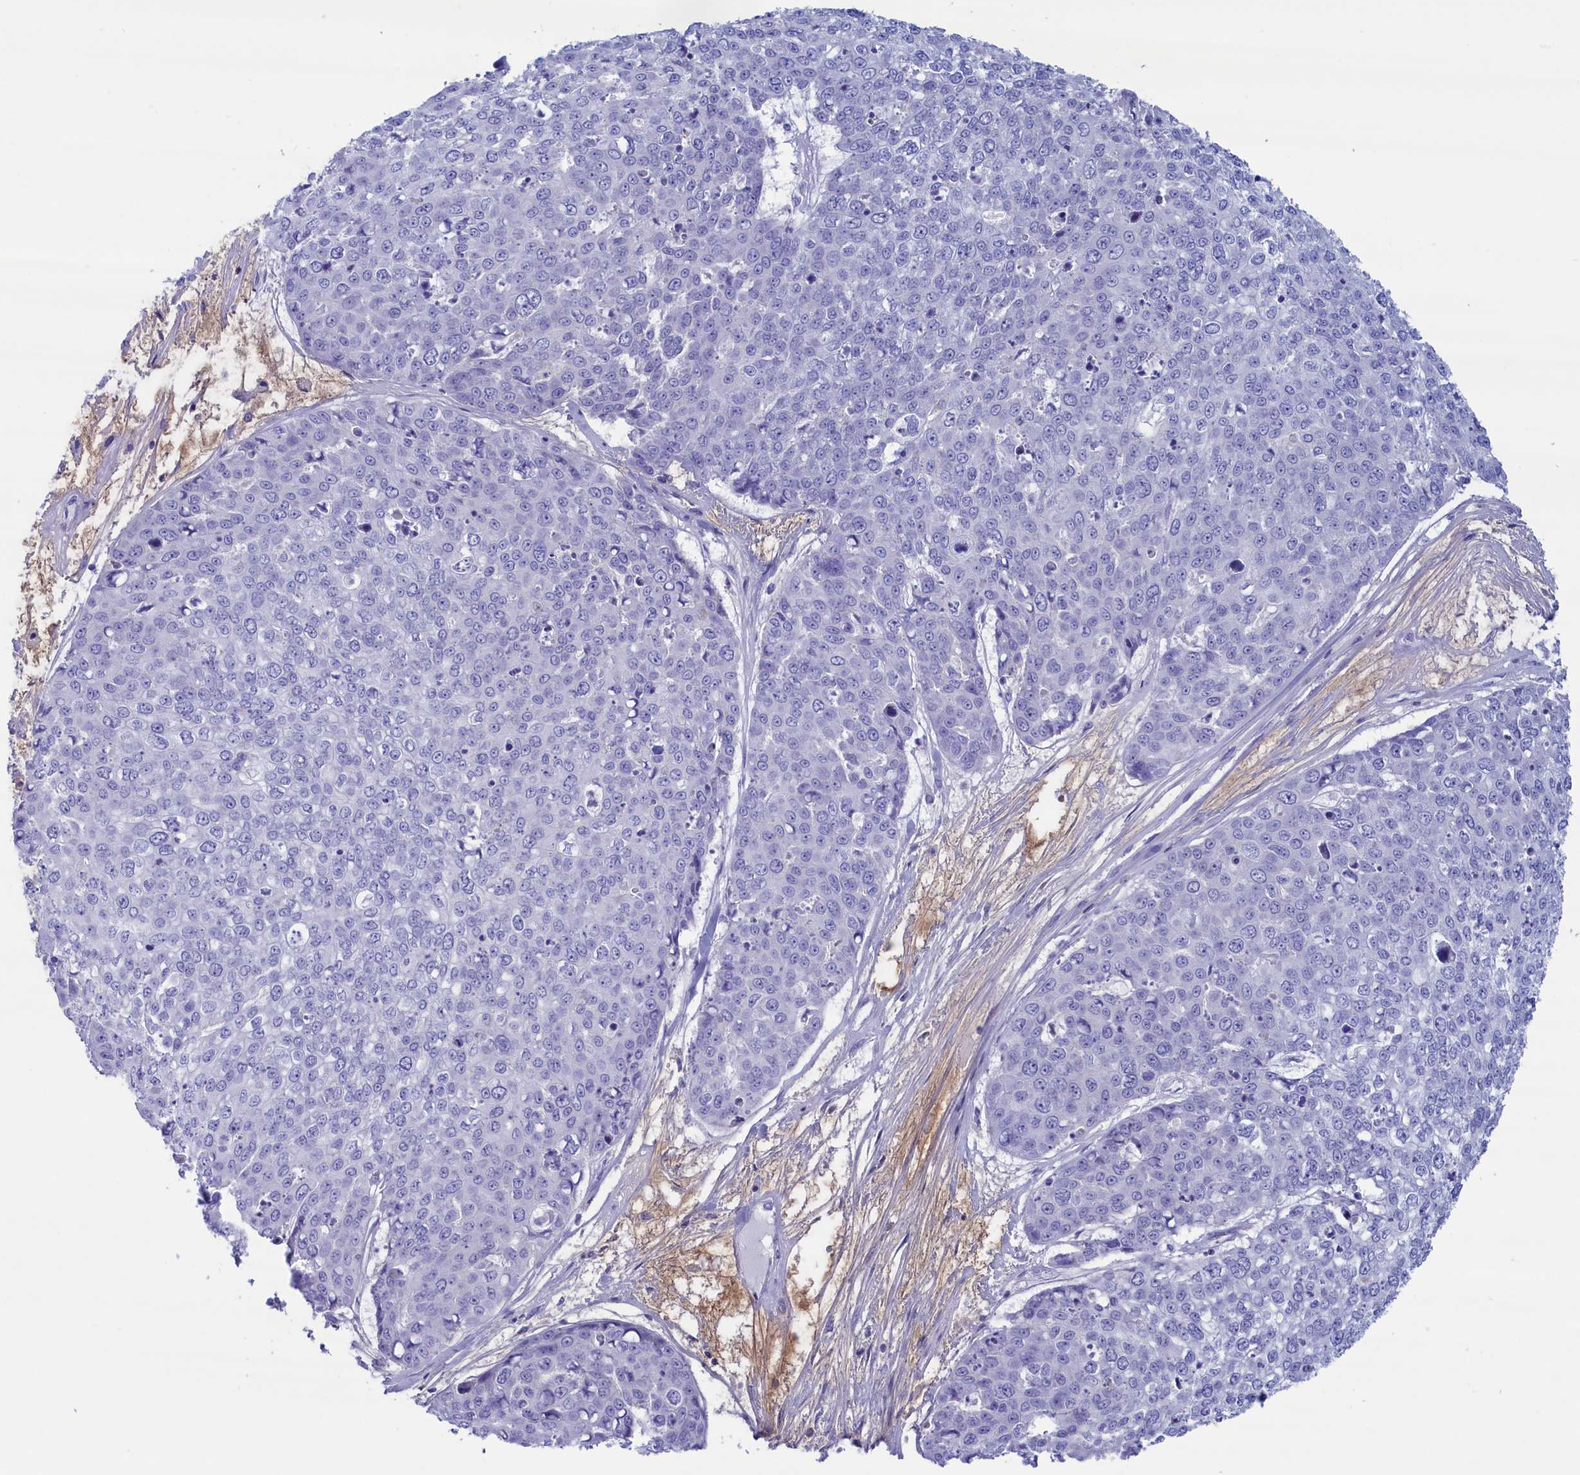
{"staining": {"intensity": "weak", "quantity": "<25%", "location": "cytoplasmic/membranous"}, "tissue": "skin cancer", "cell_type": "Tumor cells", "image_type": "cancer", "snomed": [{"axis": "morphology", "description": "Squamous cell carcinoma, NOS"}, {"axis": "topography", "description": "Skin"}], "caption": "Immunohistochemistry image of neoplastic tissue: squamous cell carcinoma (skin) stained with DAB shows no significant protein staining in tumor cells. (Stains: DAB IHC with hematoxylin counter stain, Microscopy: brightfield microscopy at high magnification).", "gene": "MPV17L2", "patient": {"sex": "female", "age": 44}}